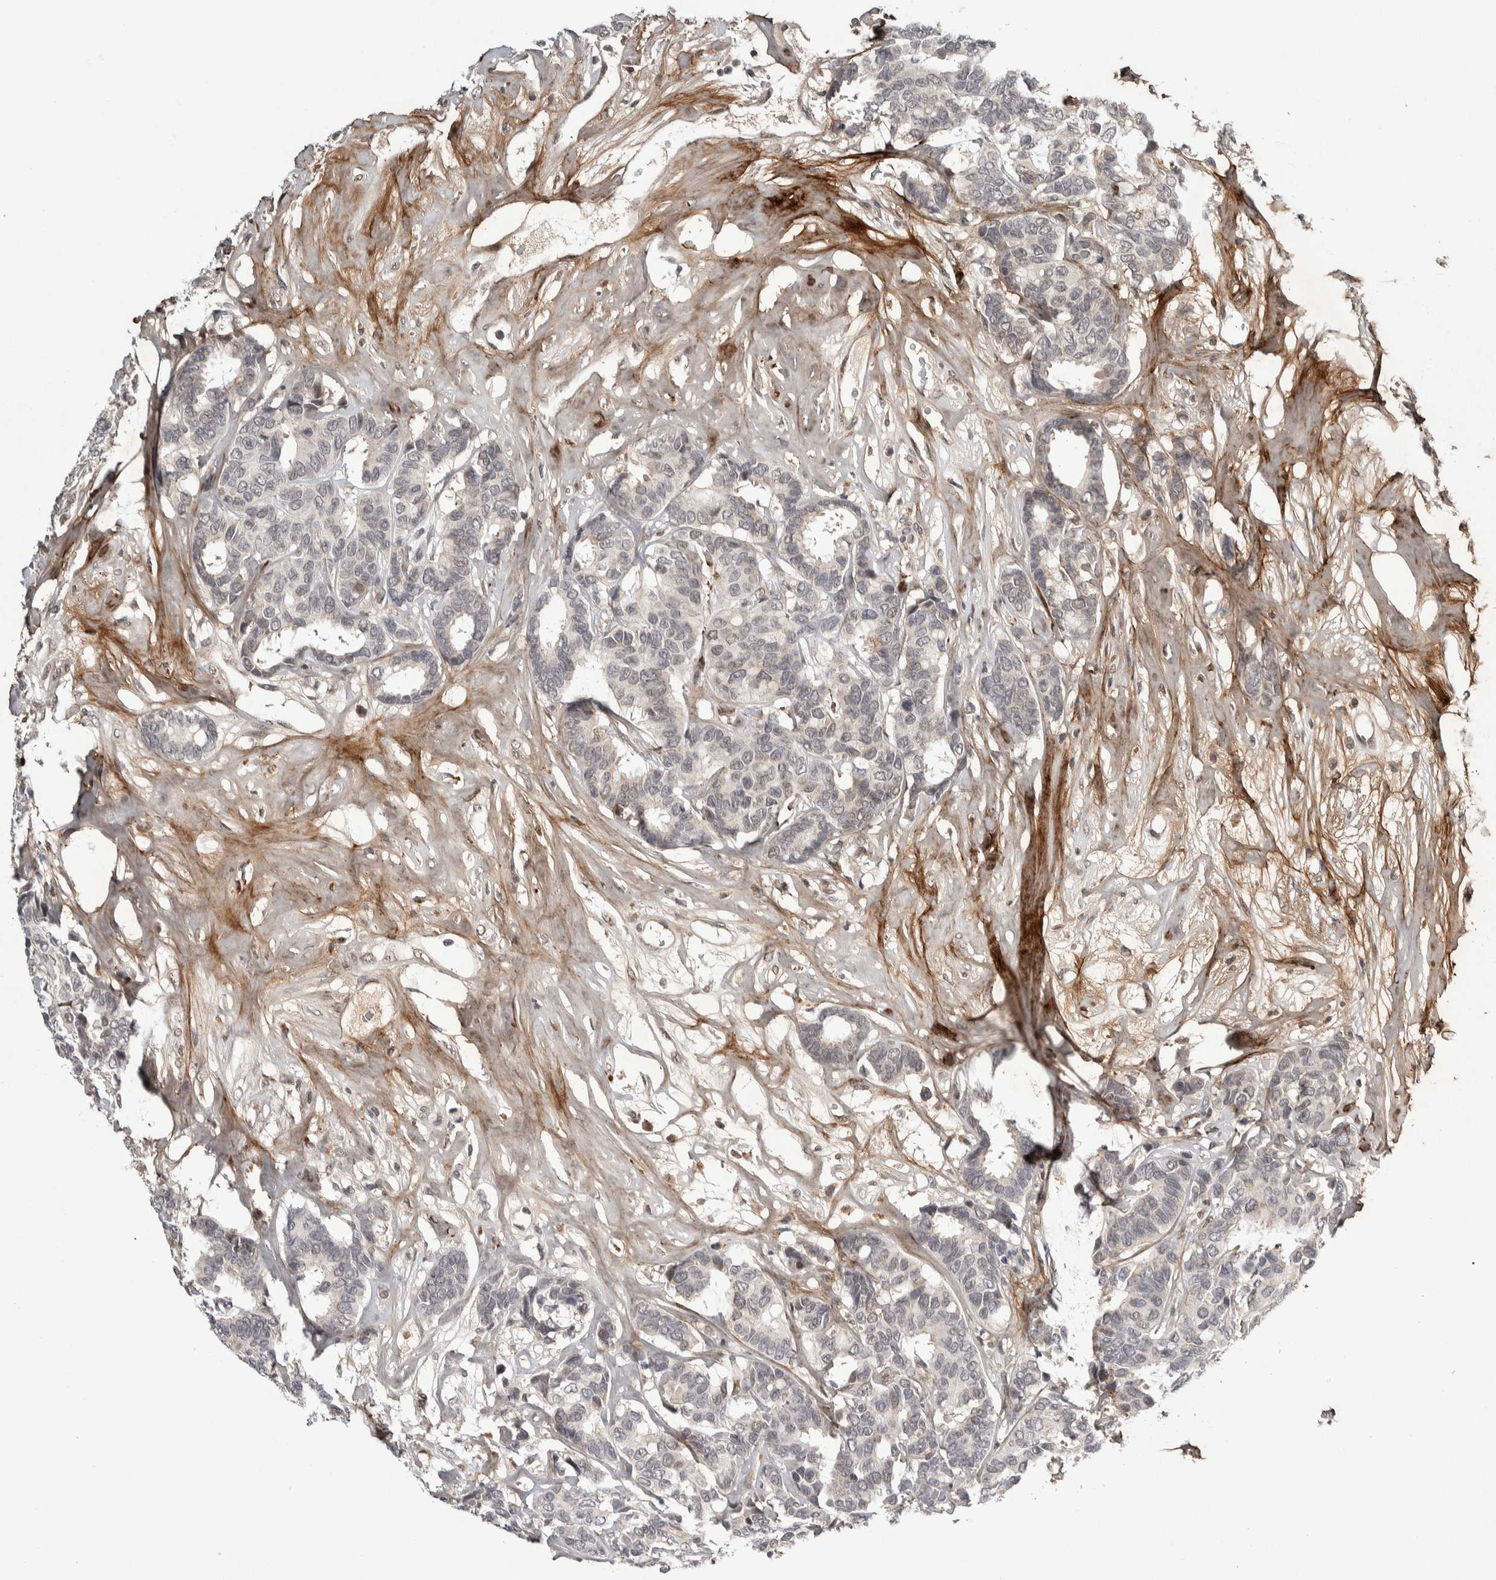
{"staining": {"intensity": "weak", "quantity": "25%-75%", "location": "nuclear"}, "tissue": "breast cancer", "cell_type": "Tumor cells", "image_type": "cancer", "snomed": [{"axis": "morphology", "description": "Duct carcinoma"}, {"axis": "topography", "description": "Breast"}], "caption": "Tumor cells demonstrate low levels of weak nuclear staining in approximately 25%-75% of cells in breast invasive ductal carcinoma.", "gene": "ASPN", "patient": {"sex": "female", "age": 87}}